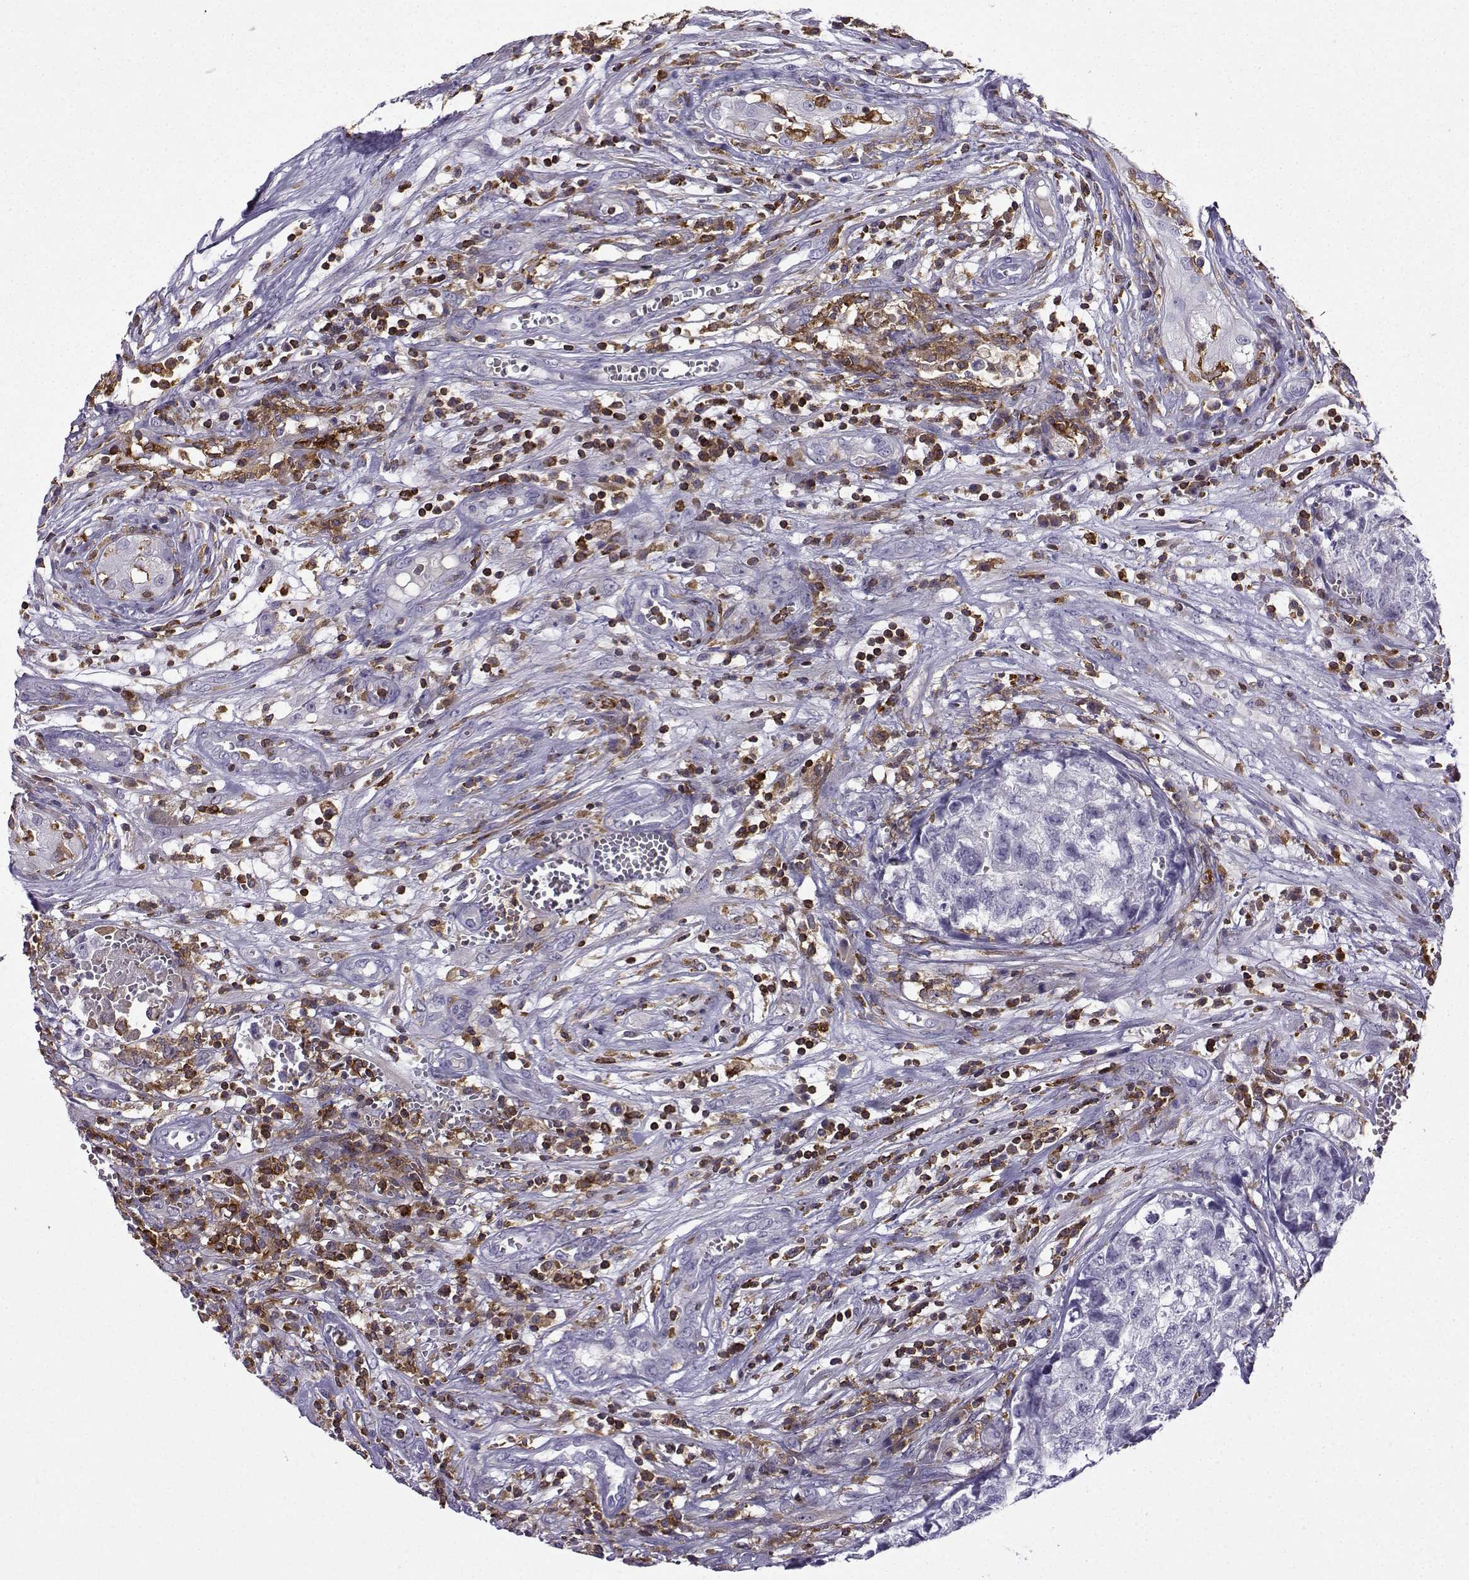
{"staining": {"intensity": "negative", "quantity": "none", "location": "none"}, "tissue": "testis cancer", "cell_type": "Tumor cells", "image_type": "cancer", "snomed": [{"axis": "morphology", "description": "Seminoma, NOS"}, {"axis": "morphology", "description": "Carcinoma, Embryonal, NOS"}, {"axis": "topography", "description": "Testis"}], "caption": "DAB (3,3'-diaminobenzidine) immunohistochemical staining of embryonal carcinoma (testis) exhibits no significant staining in tumor cells.", "gene": "DOCK10", "patient": {"sex": "male", "age": 22}}